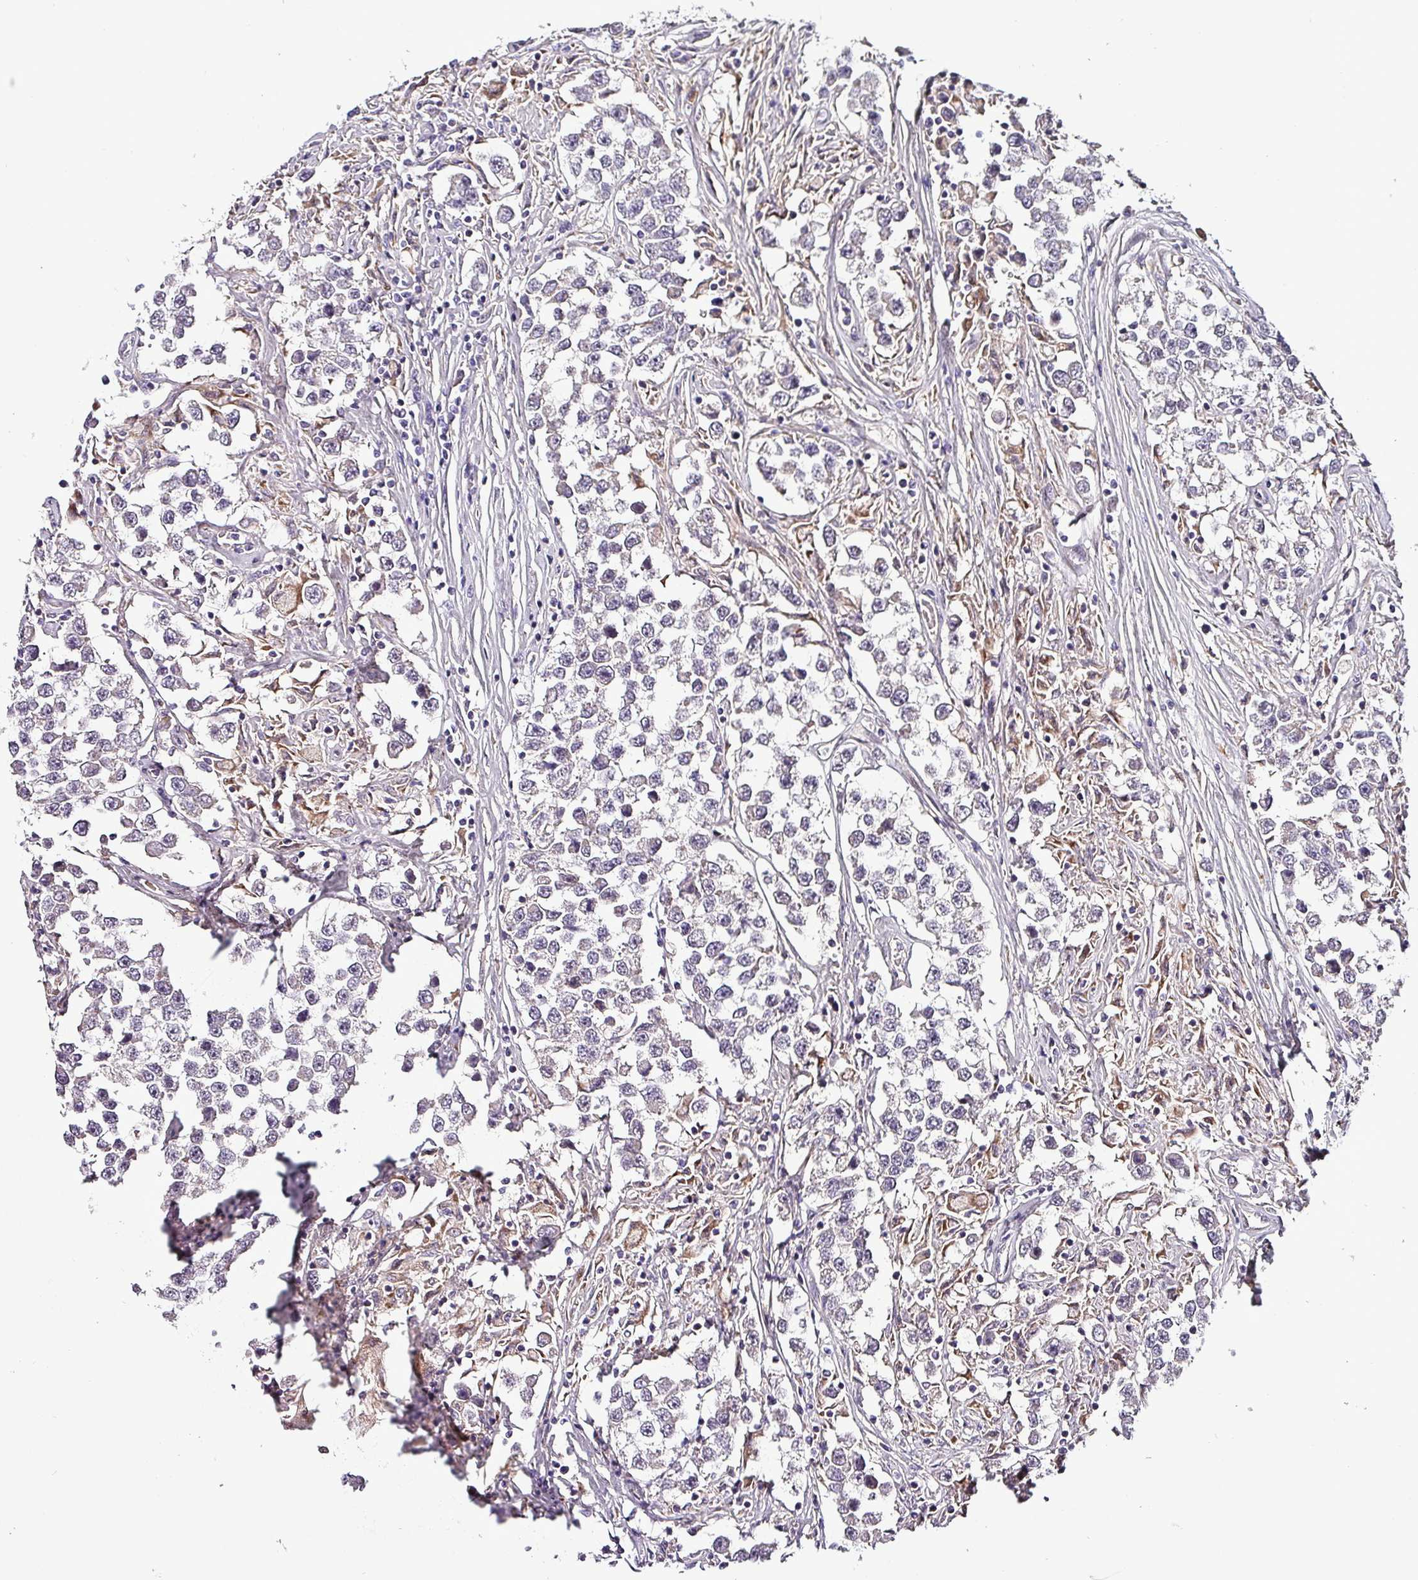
{"staining": {"intensity": "negative", "quantity": "none", "location": "none"}, "tissue": "testis cancer", "cell_type": "Tumor cells", "image_type": "cancer", "snomed": [{"axis": "morphology", "description": "Seminoma, NOS"}, {"axis": "topography", "description": "Testis"}], "caption": "DAB (3,3'-diaminobenzidine) immunohistochemical staining of testis cancer demonstrates no significant staining in tumor cells.", "gene": "GRAPL", "patient": {"sex": "male", "age": 46}}